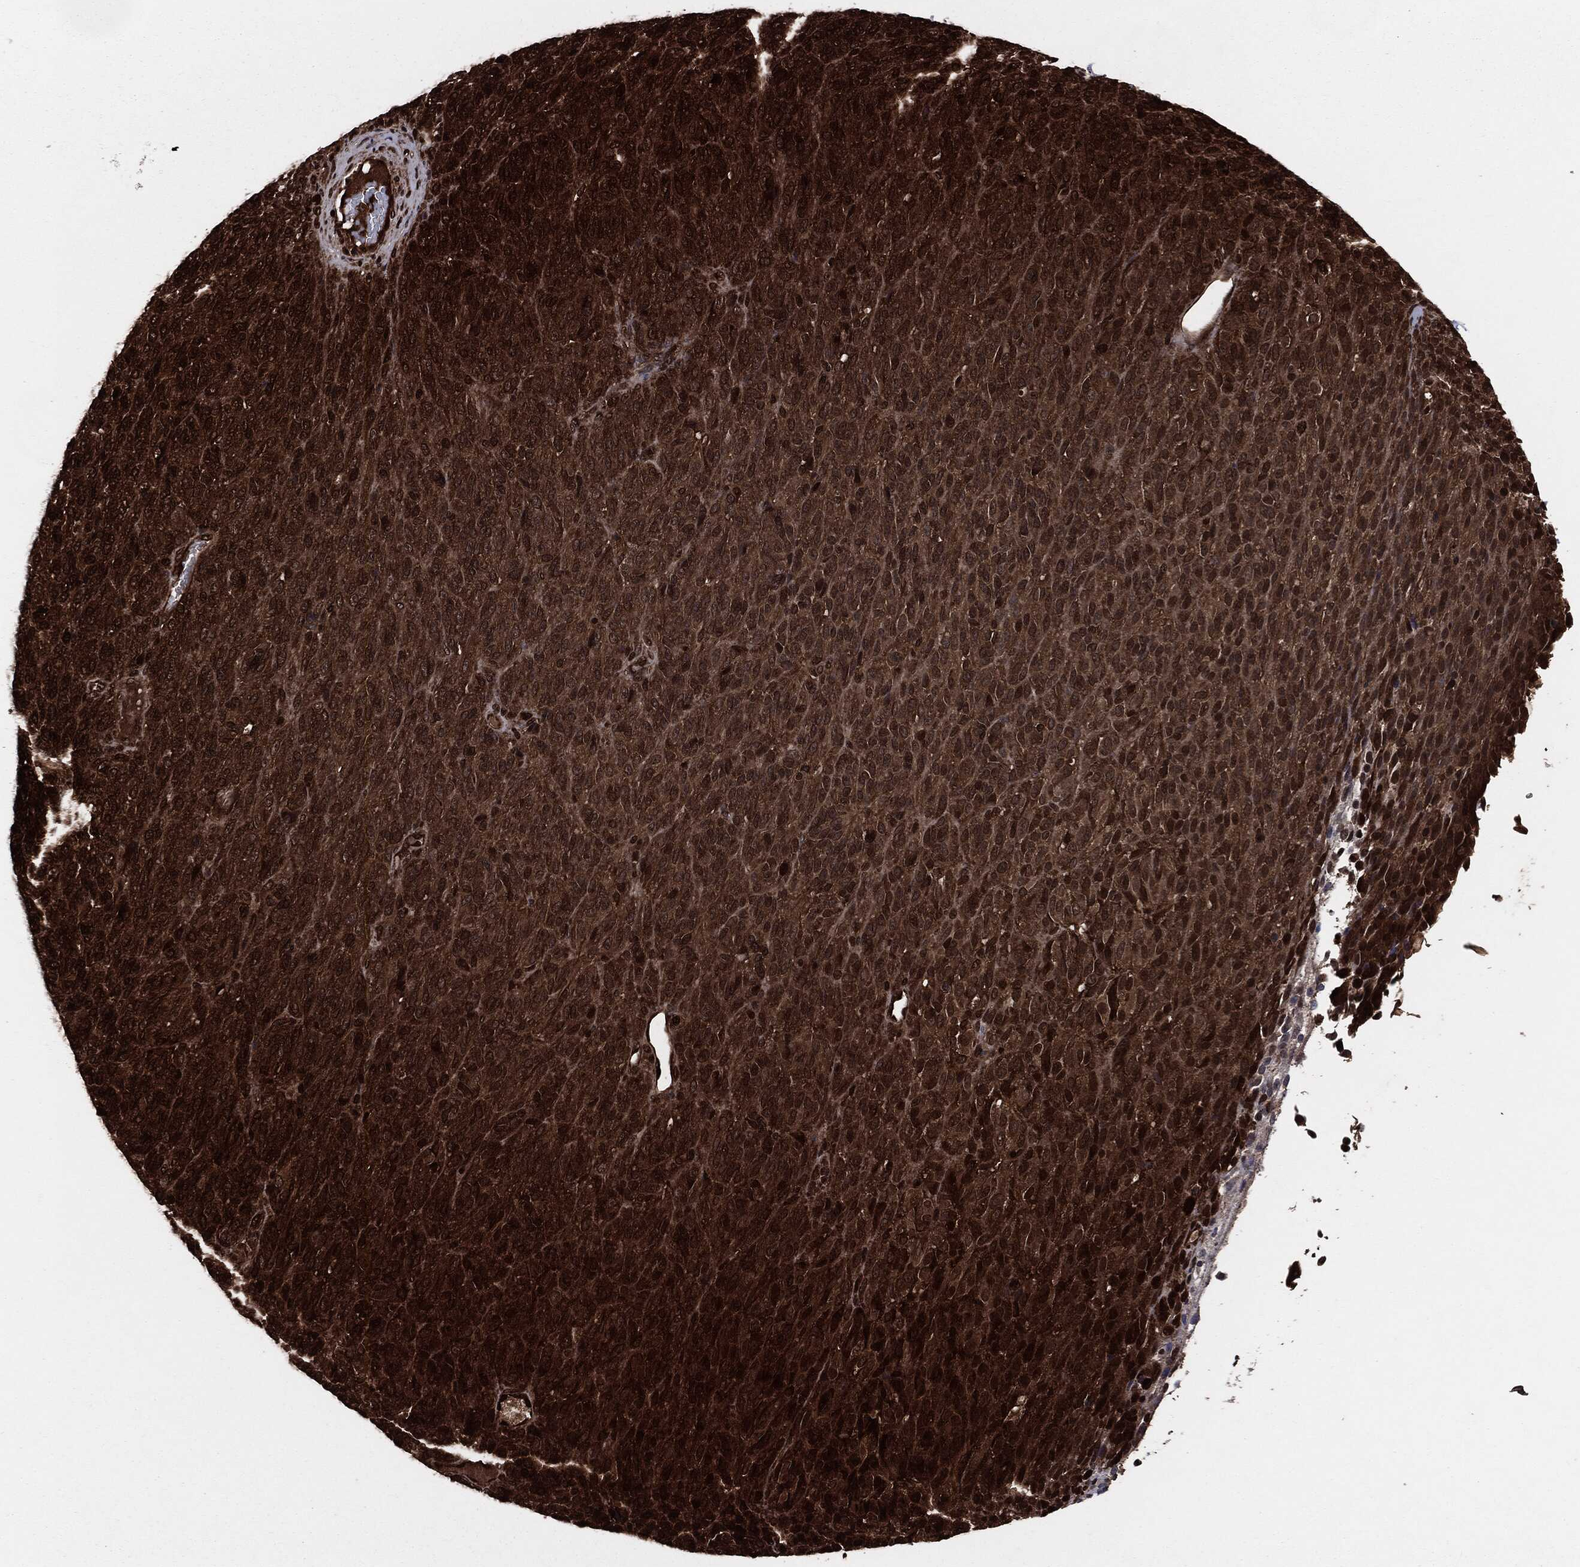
{"staining": {"intensity": "strong", "quantity": ">75%", "location": "cytoplasmic/membranous"}, "tissue": "melanoma", "cell_type": "Tumor cells", "image_type": "cancer", "snomed": [{"axis": "morphology", "description": "Malignant melanoma, Metastatic site"}, {"axis": "topography", "description": "Brain"}], "caption": "An image of malignant melanoma (metastatic site) stained for a protein reveals strong cytoplasmic/membranous brown staining in tumor cells.", "gene": "YWHAB", "patient": {"sex": "female", "age": 56}}